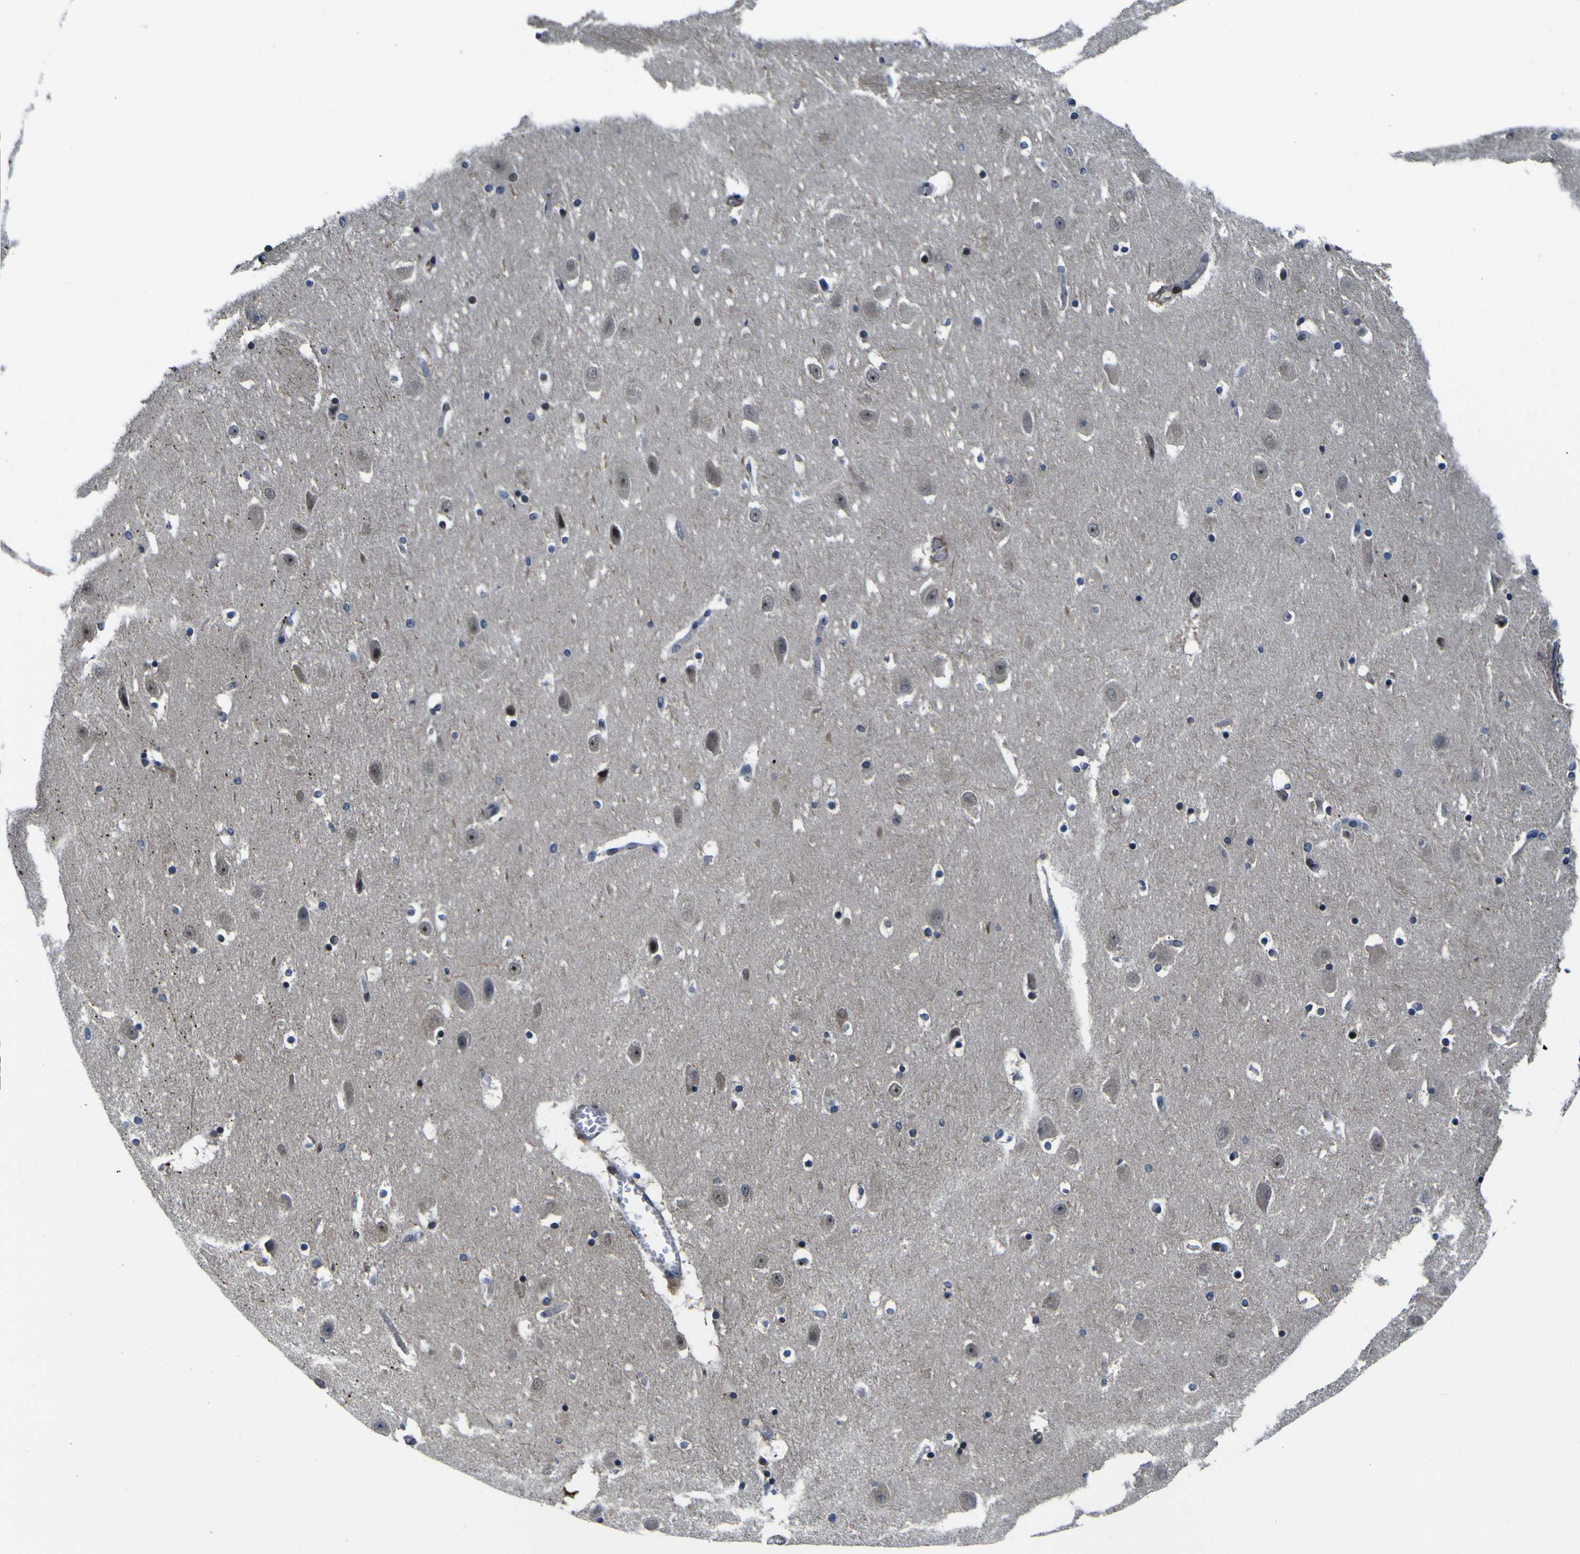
{"staining": {"intensity": "negative", "quantity": "none", "location": "none"}, "tissue": "hippocampus", "cell_type": "Glial cells", "image_type": "normal", "snomed": [{"axis": "morphology", "description": "Normal tissue, NOS"}, {"axis": "topography", "description": "Hippocampus"}], "caption": "Glial cells are negative for brown protein staining in unremarkable hippocampus. (Immunohistochemistry (ihc), brightfield microscopy, high magnification).", "gene": "POSTN", "patient": {"sex": "male", "age": 45}}